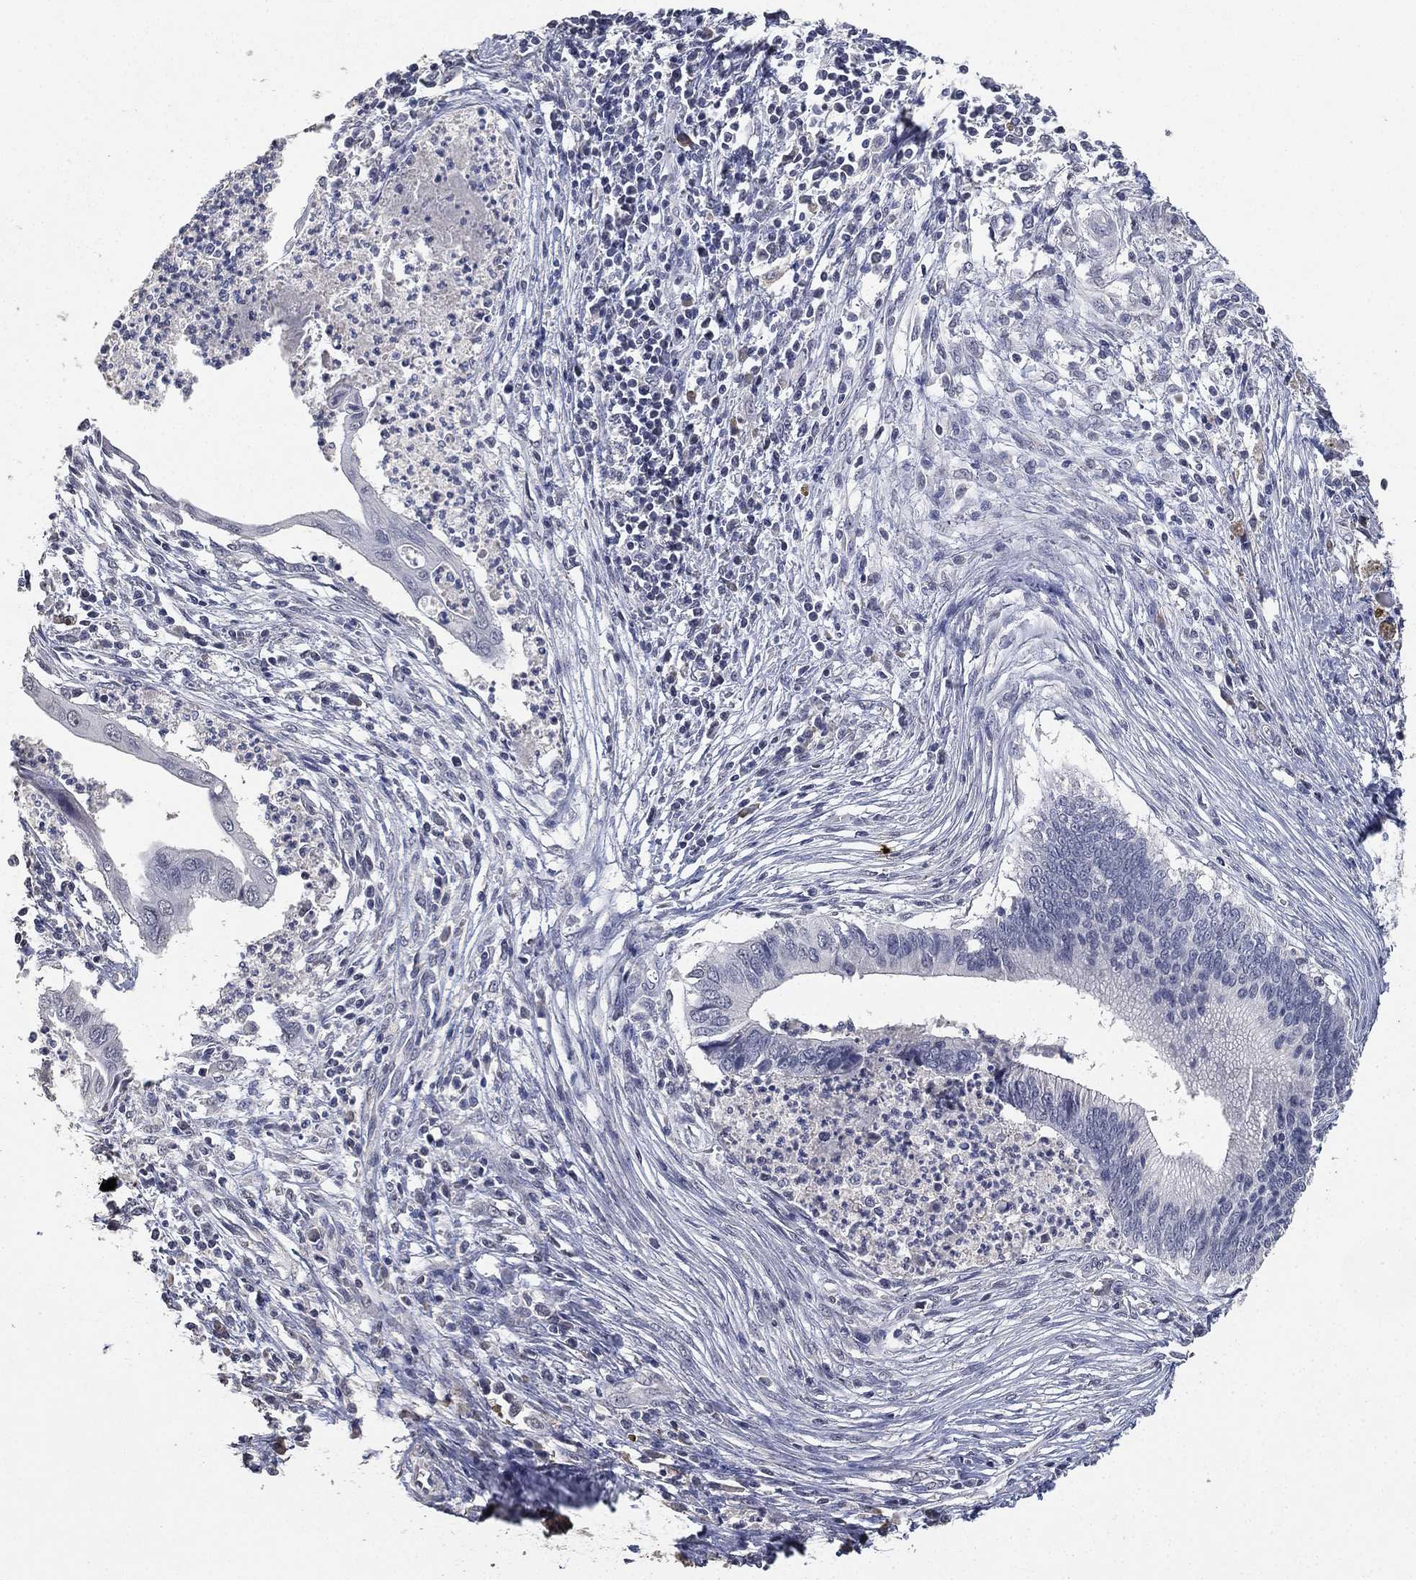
{"staining": {"intensity": "negative", "quantity": "none", "location": "none"}, "tissue": "cervical cancer", "cell_type": "Tumor cells", "image_type": "cancer", "snomed": [{"axis": "morphology", "description": "Adenocarcinoma, NOS"}, {"axis": "topography", "description": "Cervix"}], "caption": "Immunohistochemical staining of human cervical cancer (adenocarcinoma) reveals no significant expression in tumor cells.", "gene": "DSG1", "patient": {"sex": "female", "age": 42}}